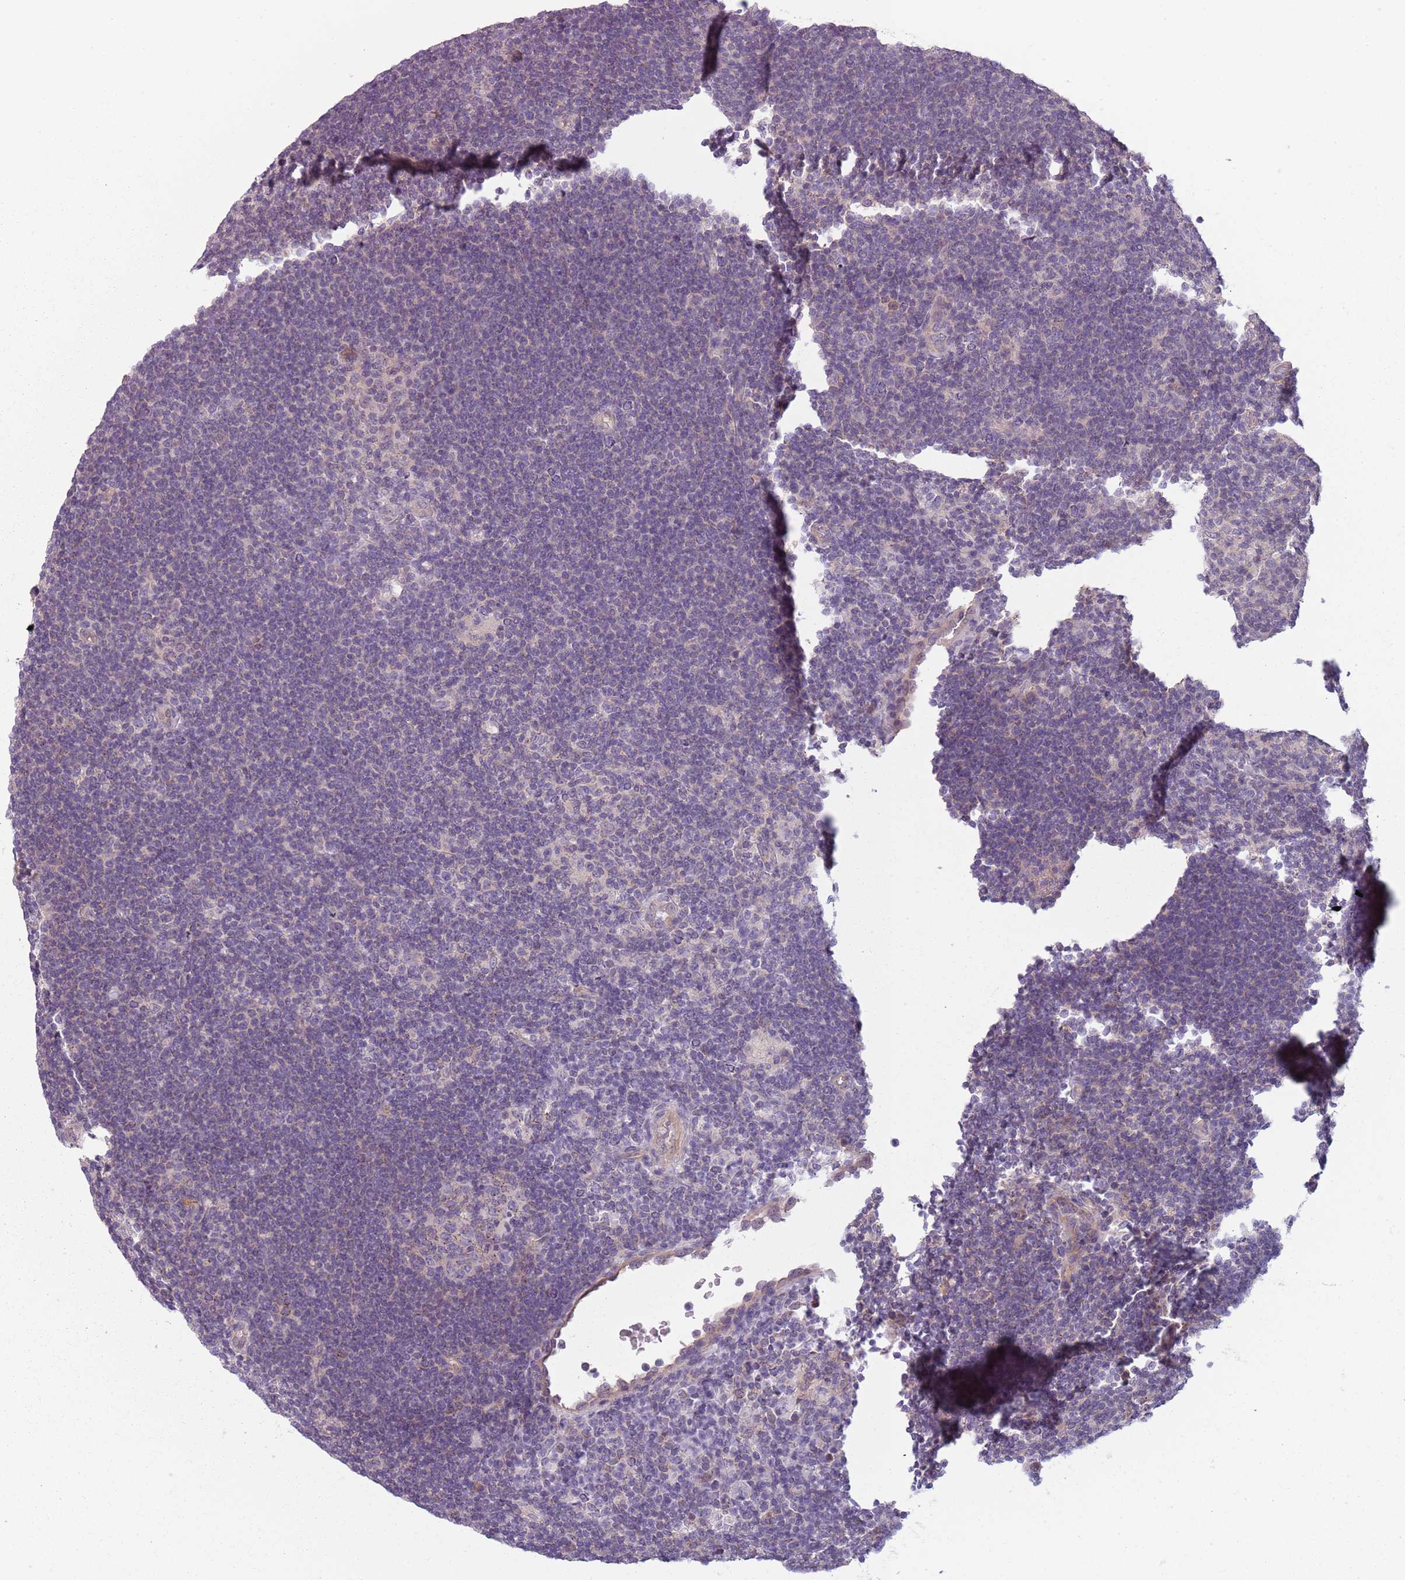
{"staining": {"intensity": "negative", "quantity": "none", "location": "none"}, "tissue": "lymphoma", "cell_type": "Tumor cells", "image_type": "cancer", "snomed": [{"axis": "morphology", "description": "Hodgkin's disease, NOS"}, {"axis": "topography", "description": "Lymph node"}], "caption": "DAB immunohistochemical staining of human lymphoma displays no significant expression in tumor cells.", "gene": "TLCD2", "patient": {"sex": "female", "age": 57}}